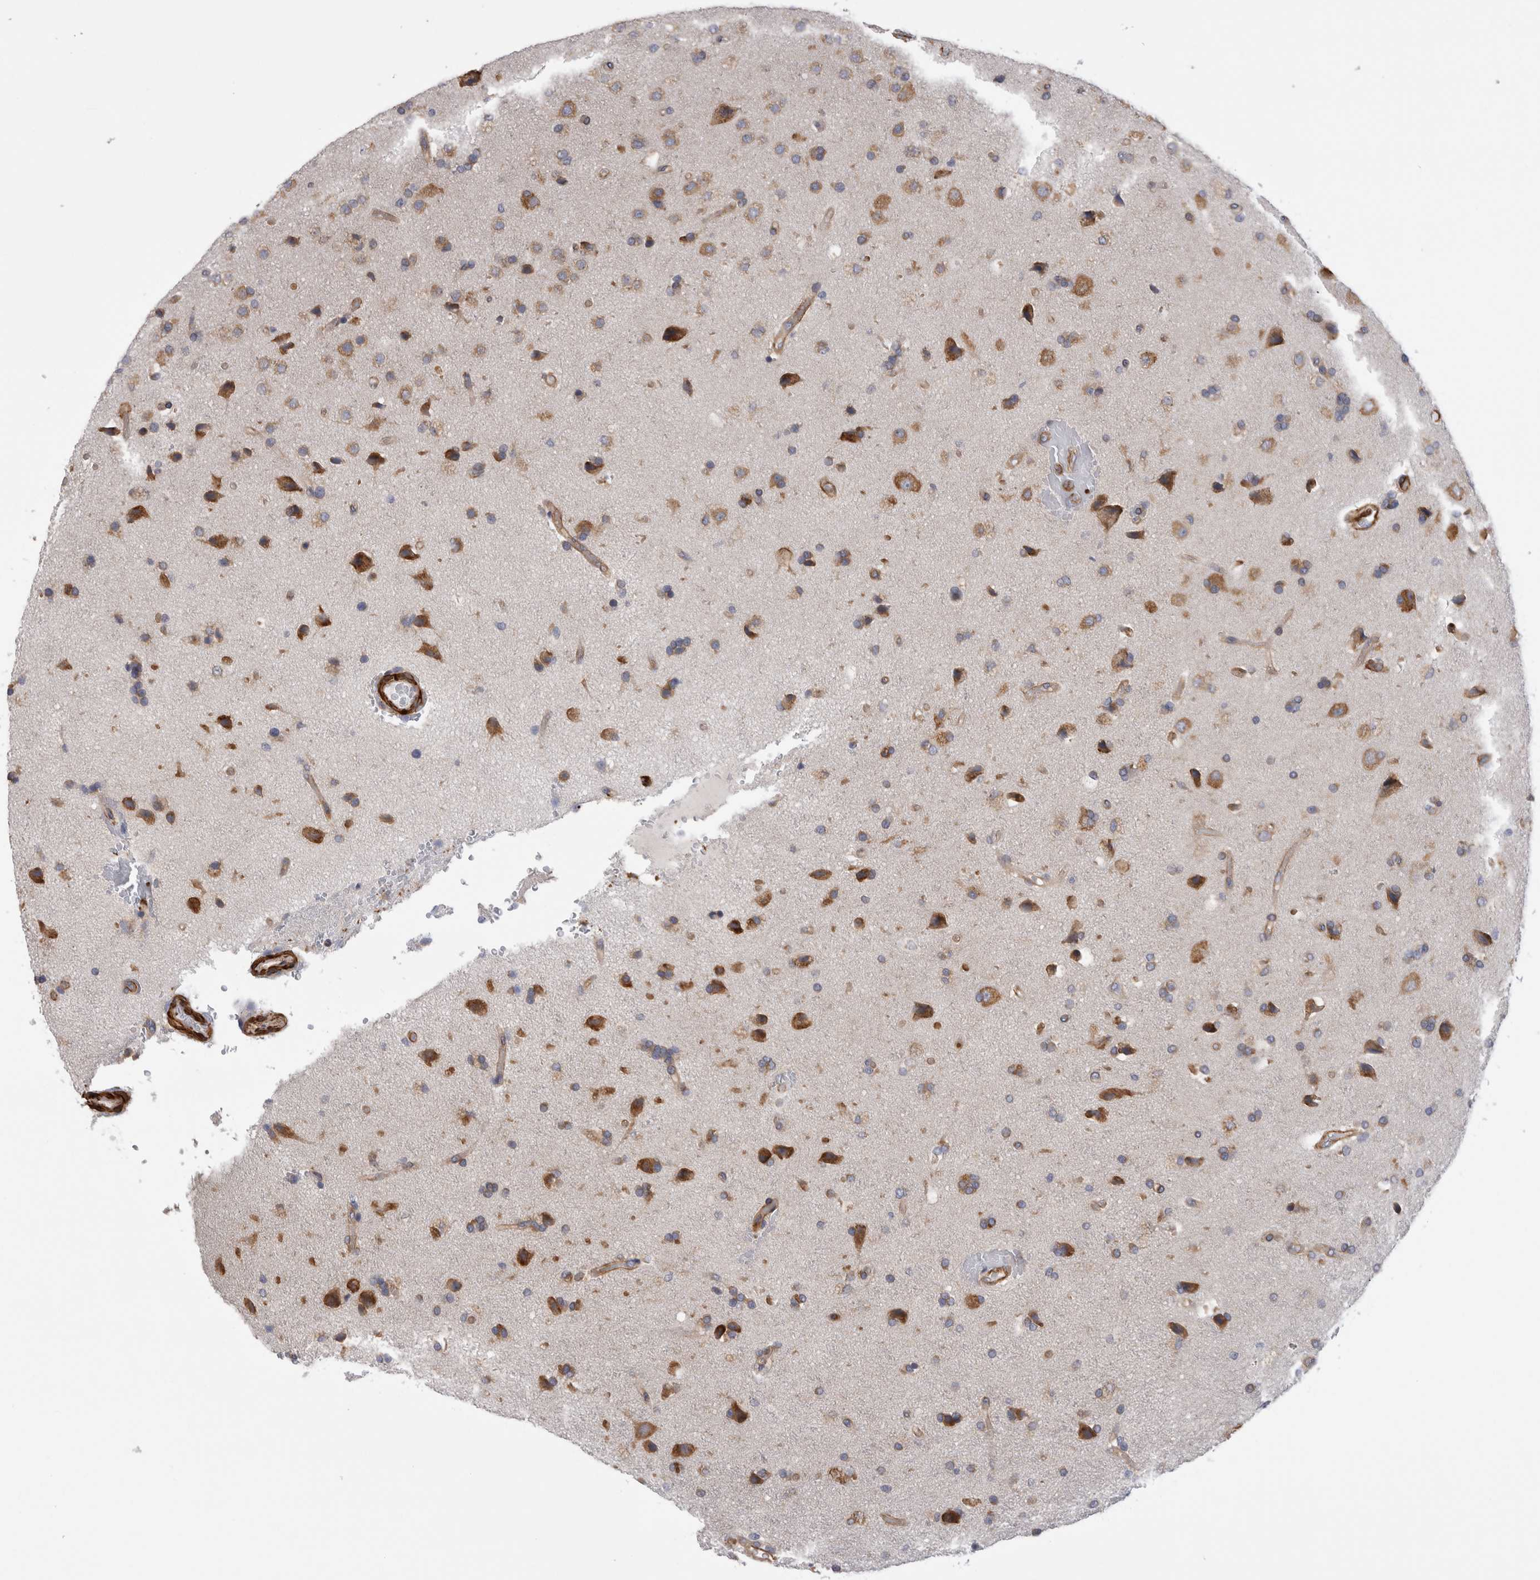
{"staining": {"intensity": "weak", "quantity": ">75%", "location": "cytoplasmic/membranous"}, "tissue": "glioma", "cell_type": "Tumor cells", "image_type": "cancer", "snomed": [{"axis": "morphology", "description": "Glioma, malignant, High grade"}, {"axis": "topography", "description": "Brain"}], "caption": "Glioma tissue reveals weak cytoplasmic/membranous staining in approximately >75% of tumor cells", "gene": "EPRS1", "patient": {"sex": "male", "age": 72}}